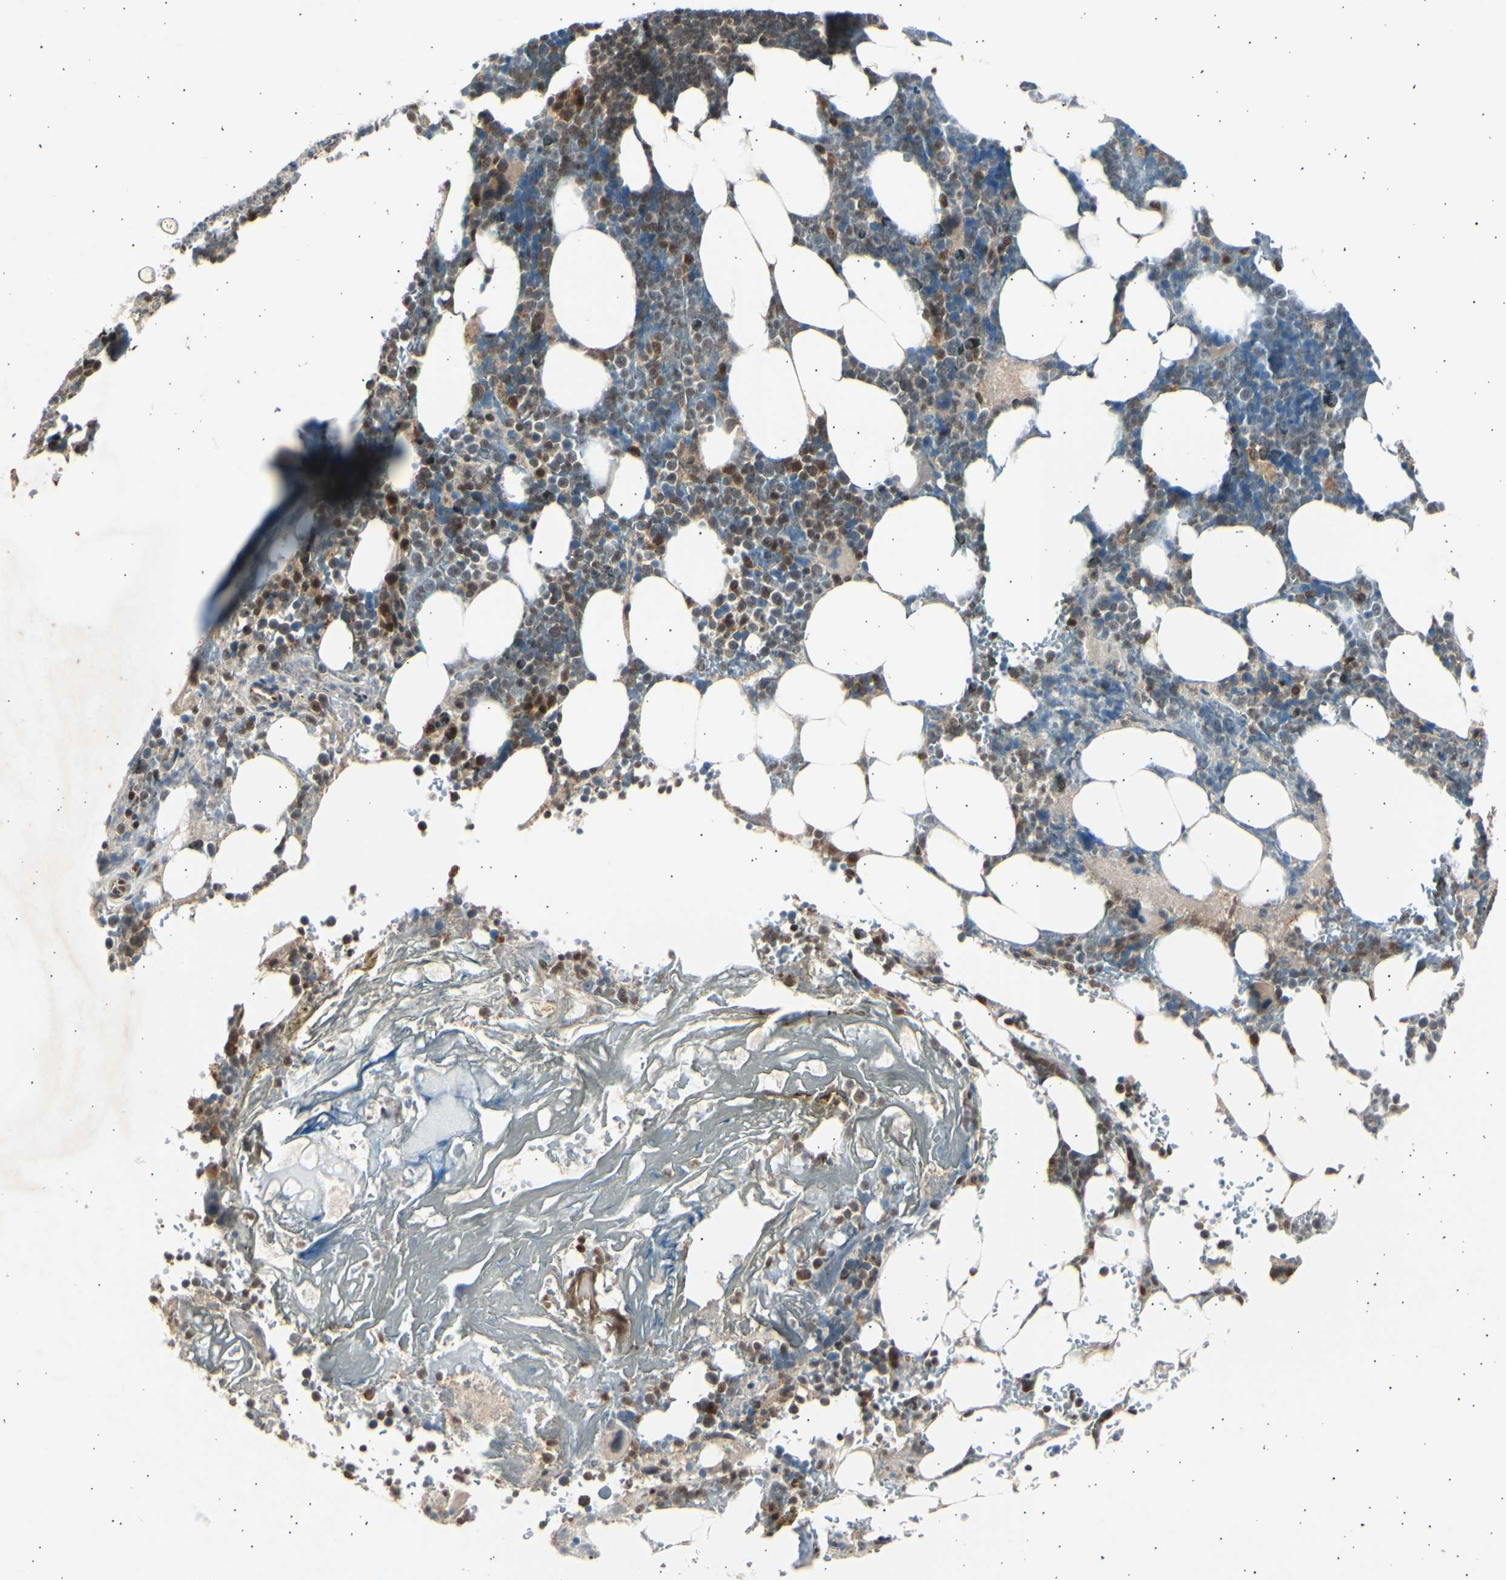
{"staining": {"intensity": "strong", "quantity": "25%-75%", "location": "cytoplasmic/membranous"}, "tissue": "bone marrow", "cell_type": "Hematopoietic cells", "image_type": "normal", "snomed": [{"axis": "morphology", "description": "Normal tissue, NOS"}, {"axis": "topography", "description": "Bone marrow"}], "caption": "An image showing strong cytoplasmic/membranous expression in approximately 25%-75% of hematopoietic cells in normal bone marrow, as visualized by brown immunohistochemical staining.", "gene": "PSMD5", "patient": {"sex": "female", "age": 73}}